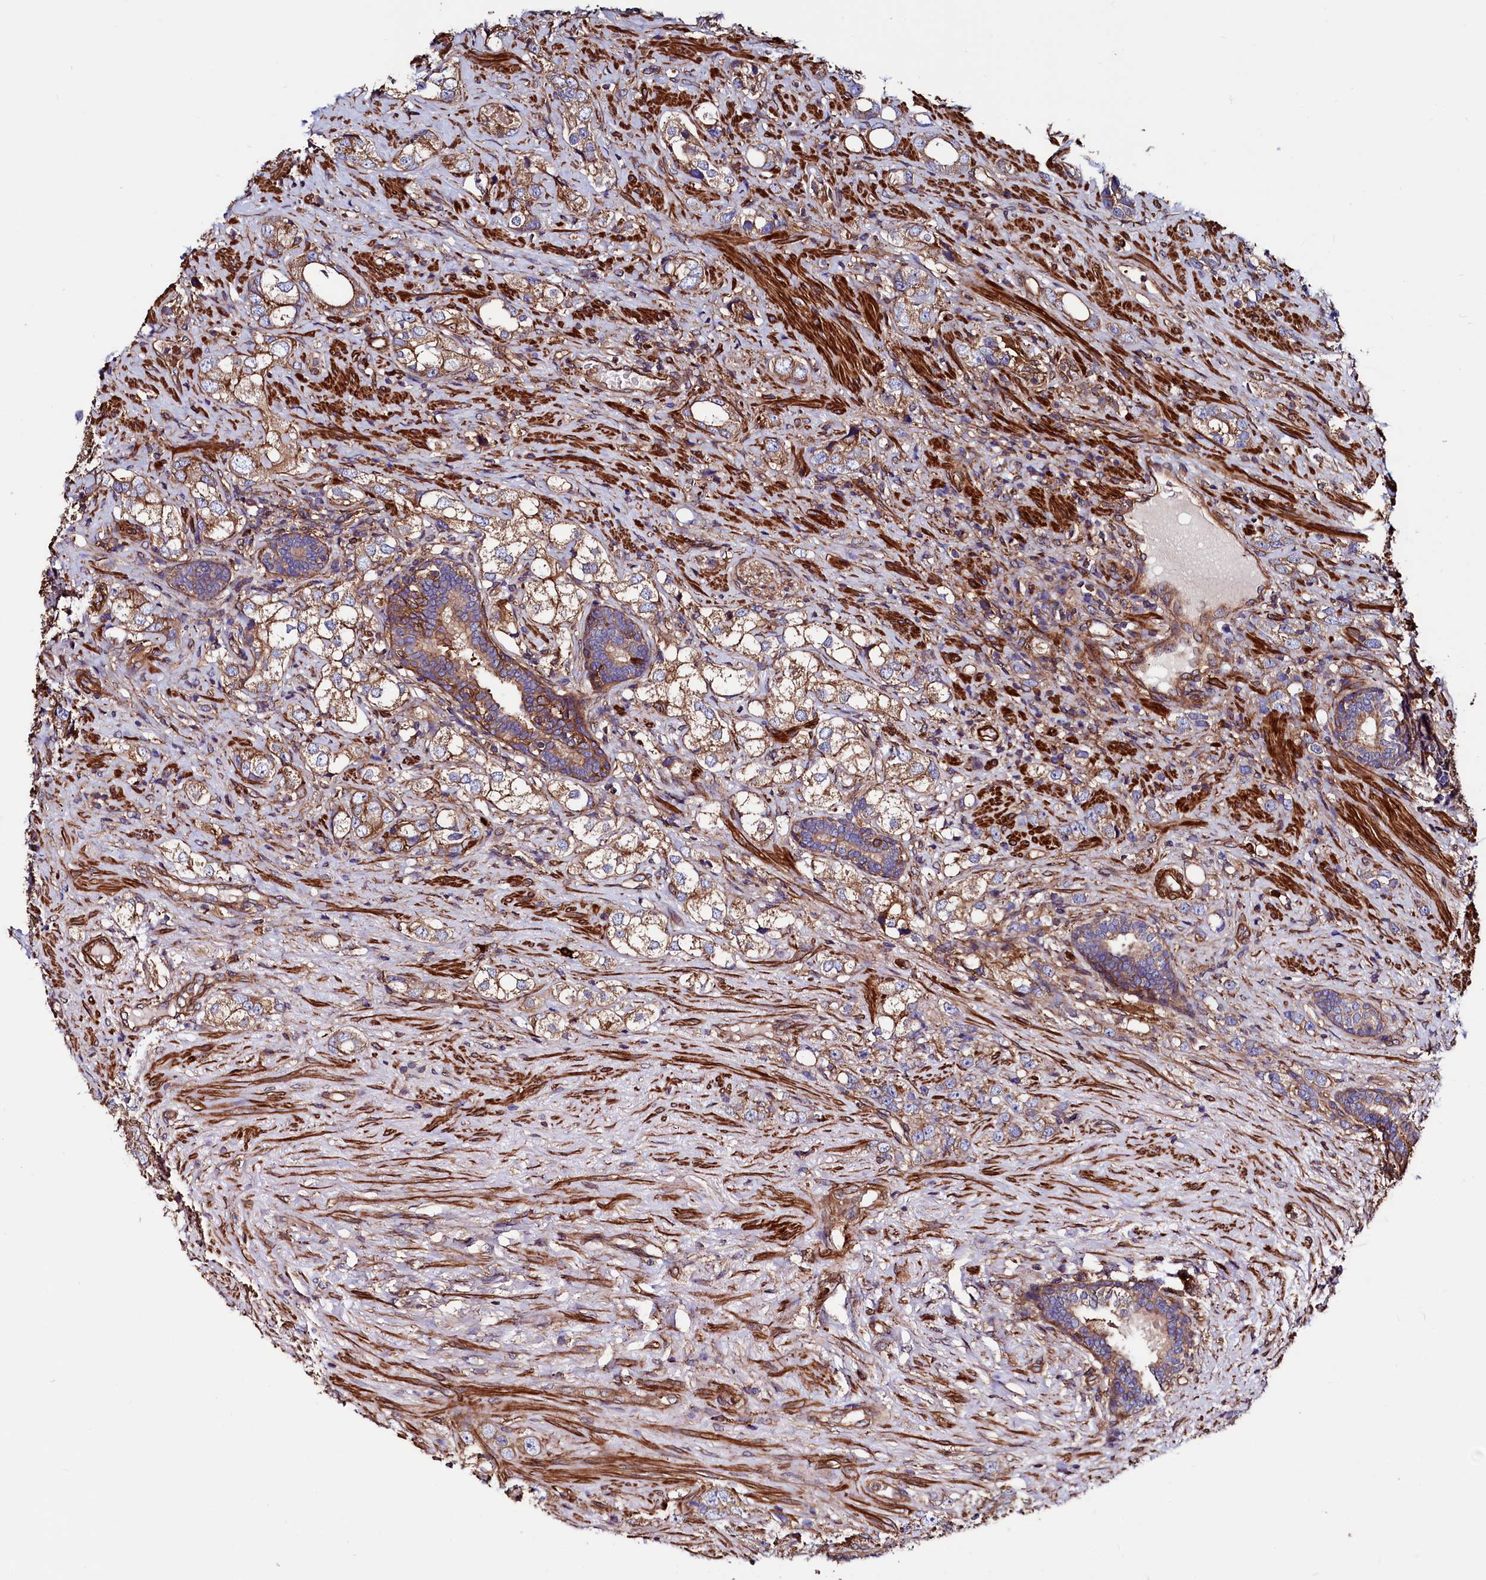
{"staining": {"intensity": "moderate", "quantity": ">75%", "location": "cytoplasmic/membranous"}, "tissue": "prostate cancer", "cell_type": "Tumor cells", "image_type": "cancer", "snomed": [{"axis": "morphology", "description": "Adenocarcinoma, High grade"}, {"axis": "topography", "description": "Prostate"}], "caption": "Protein expression by immunohistochemistry demonstrates moderate cytoplasmic/membranous positivity in approximately >75% of tumor cells in prostate adenocarcinoma (high-grade).", "gene": "STAMBPL1", "patient": {"sex": "male", "age": 63}}